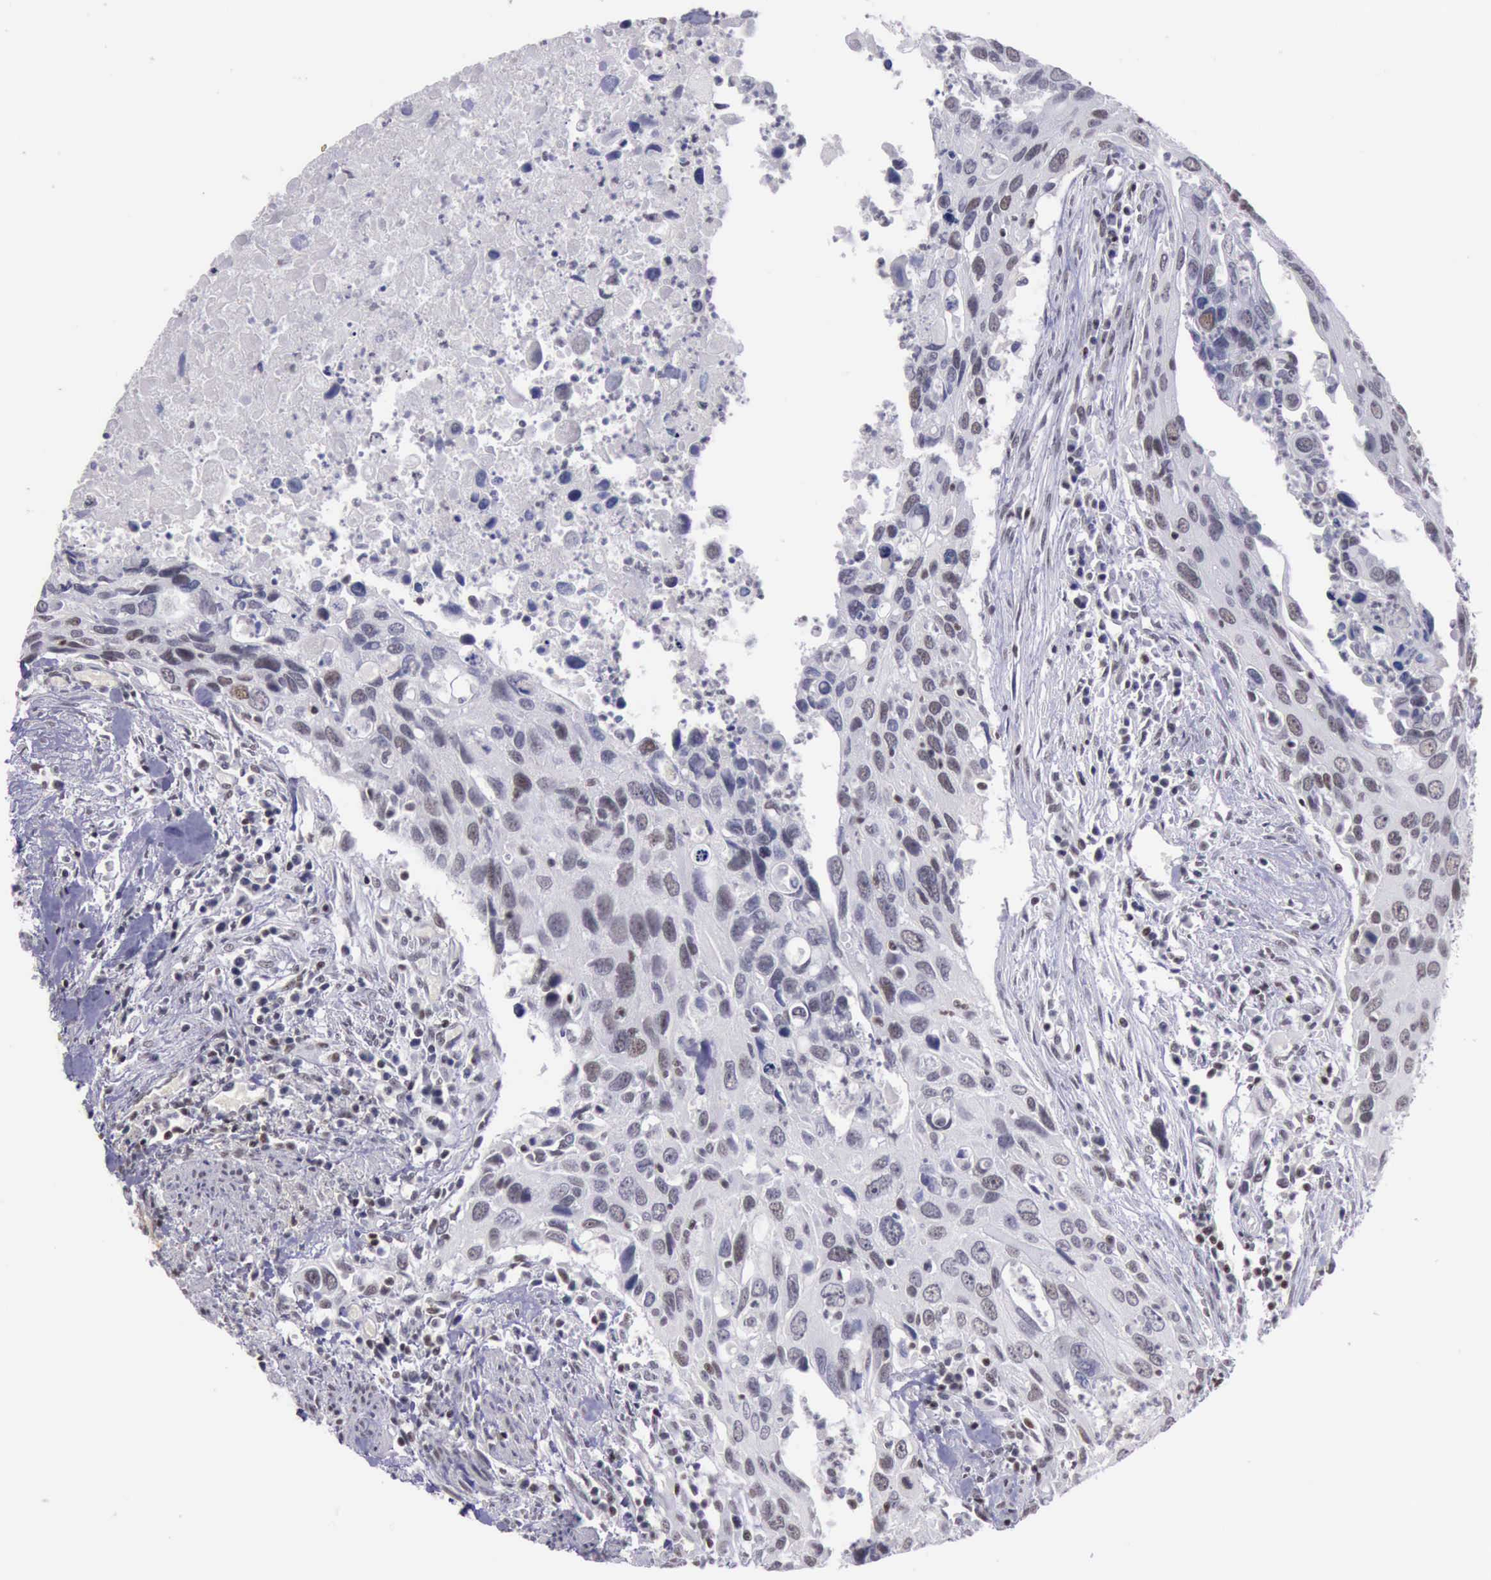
{"staining": {"intensity": "weak", "quantity": "<25%", "location": "nuclear"}, "tissue": "urothelial cancer", "cell_type": "Tumor cells", "image_type": "cancer", "snomed": [{"axis": "morphology", "description": "Urothelial carcinoma, High grade"}, {"axis": "topography", "description": "Urinary bladder"}], "caption": "Immunohistochemistry photomicrograph of urothelial cancer stained for a protein (brown), which shows no expression in tumor cells. (DAB (3,3'-diaminobenzidine) IHC with hematoxylin counter stain).", "gene": "YY1", "patient": {"sex": "male", "age": 71}}